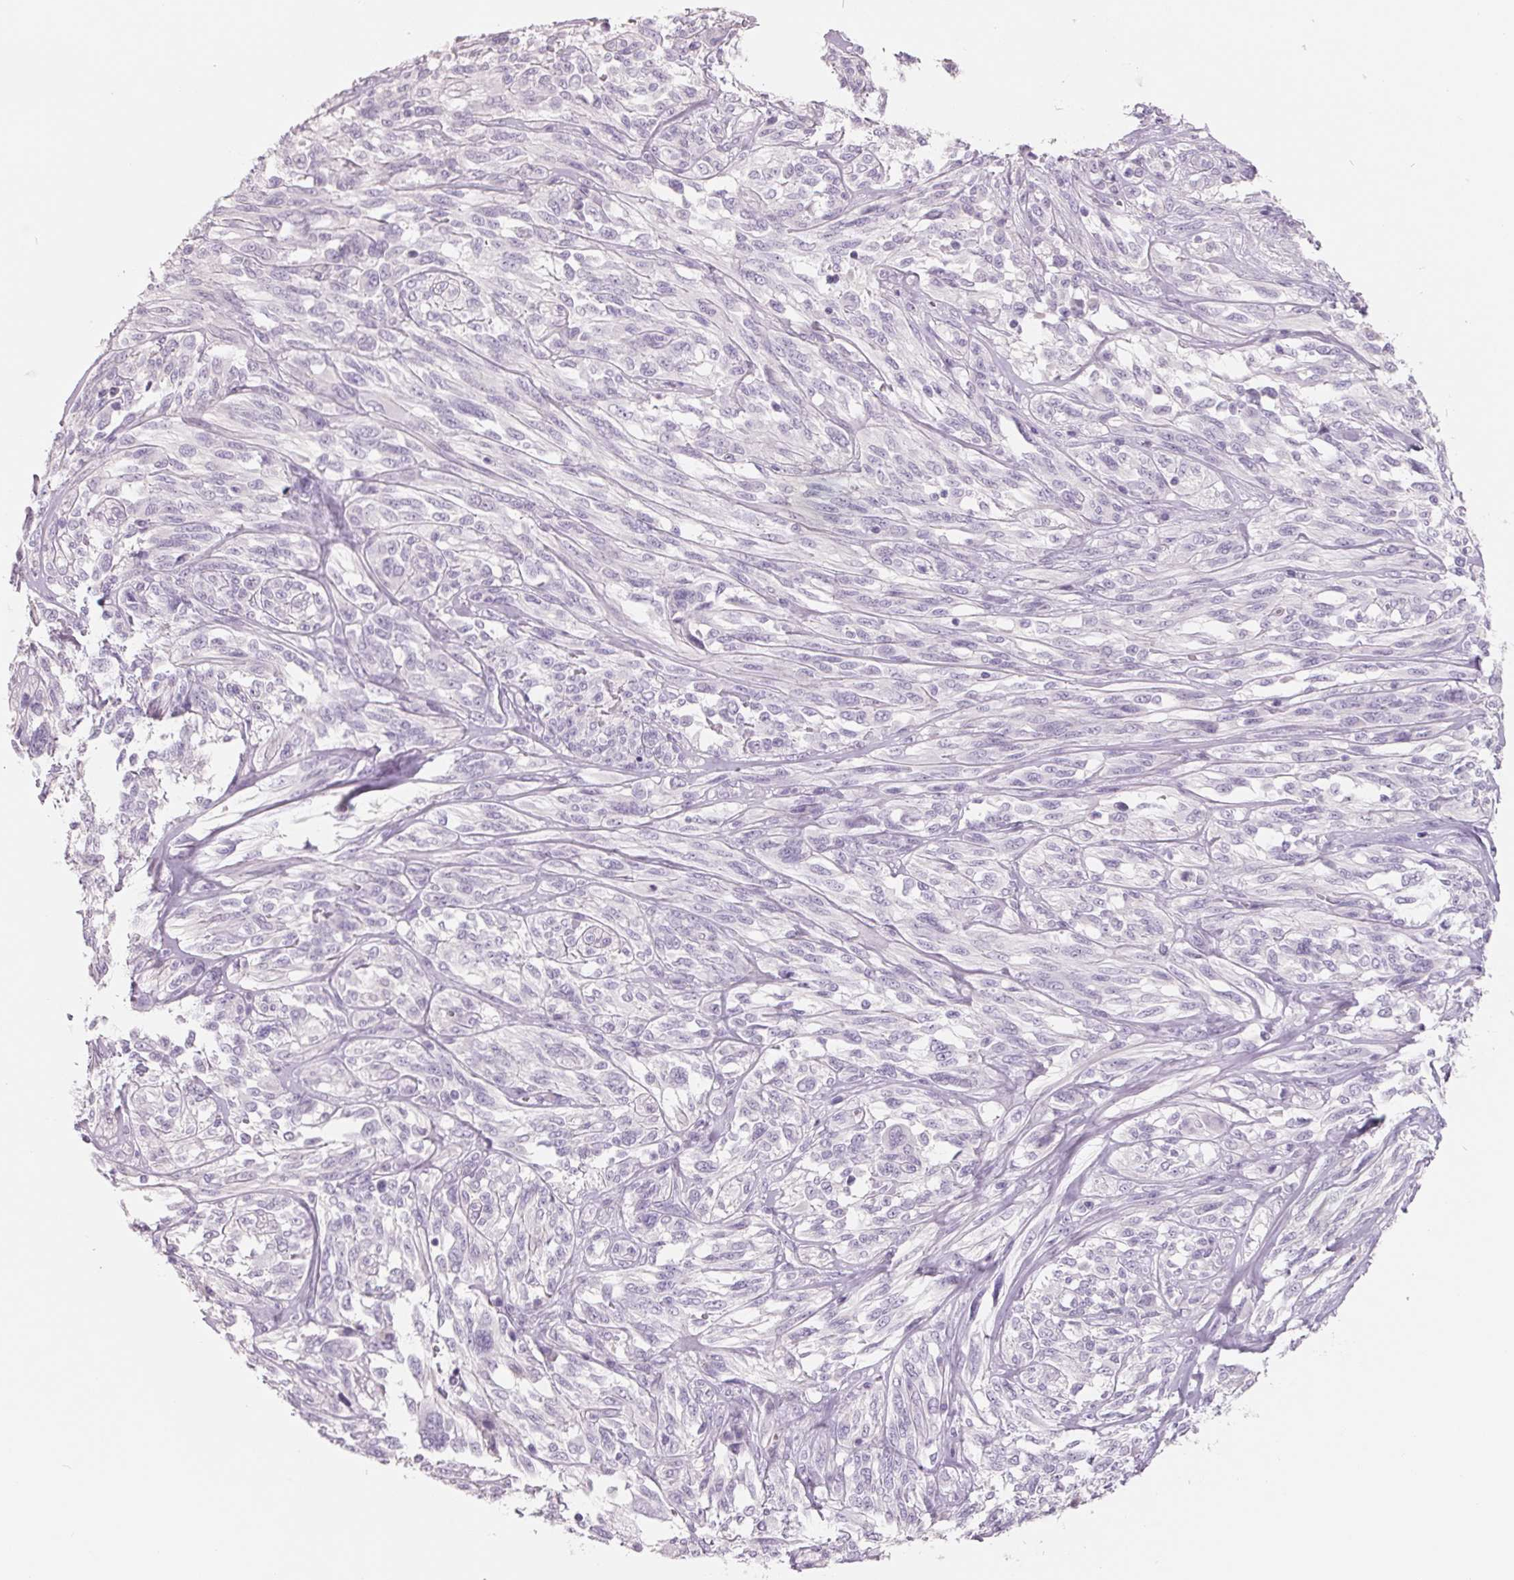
{"staining": {"intensity": "negative", "quantity": "none", "location": "none"}, "tissue": "melanoma", "cell_type": "Tumor cells", "image_type": "cancer", "snomed": [{"axis": "morphology", "description": "Malignant melanoma, NOS"}, {"axis": "topography", "description": "Skin"}], "caption": "Malignant melanoma was stained to show a protein in brown. There is no significant staining in tumor cells.", "gene": "FTCD", "patient": {"sex": "female", "age": 91}}